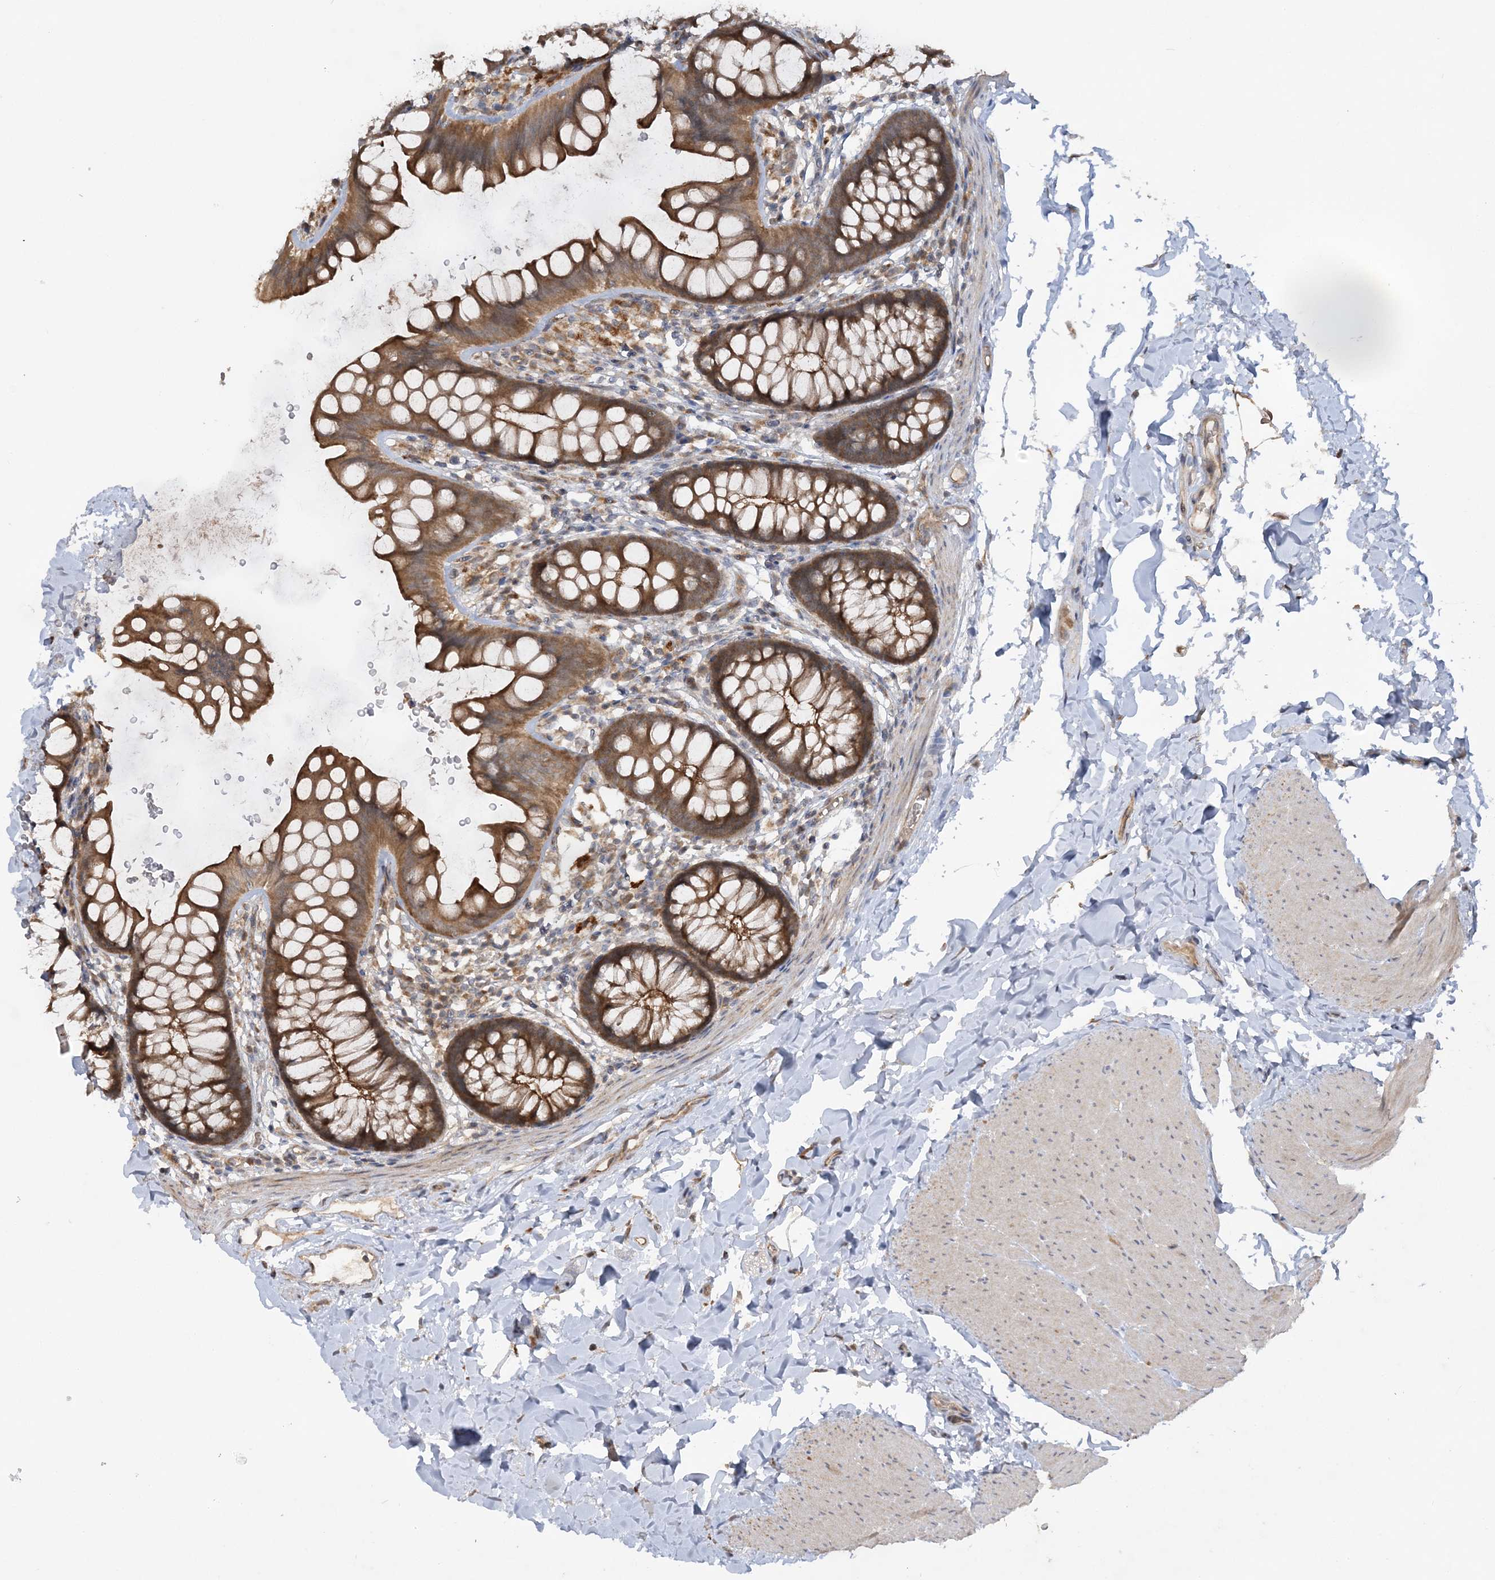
{"staining": {"intensity": "weak", "quantity": "<25%", "location": "cytoplasmic/membranous"}, "tissue": "colon", "cell_type": "Endothelial cells", "image_type": "normal", "snomed": [{"axis": "morphology", "description": "Normal tissue, NOS"}, {"axis": "topography", "description": "Colon"}], "caption": "The micrograph exhibits no significant positivity in endothelial cells of colon. (IHC, brightfield microscopy, high magnification).", "gene": "MMADHC", "patient": {"sex": "female", "age": 62}}